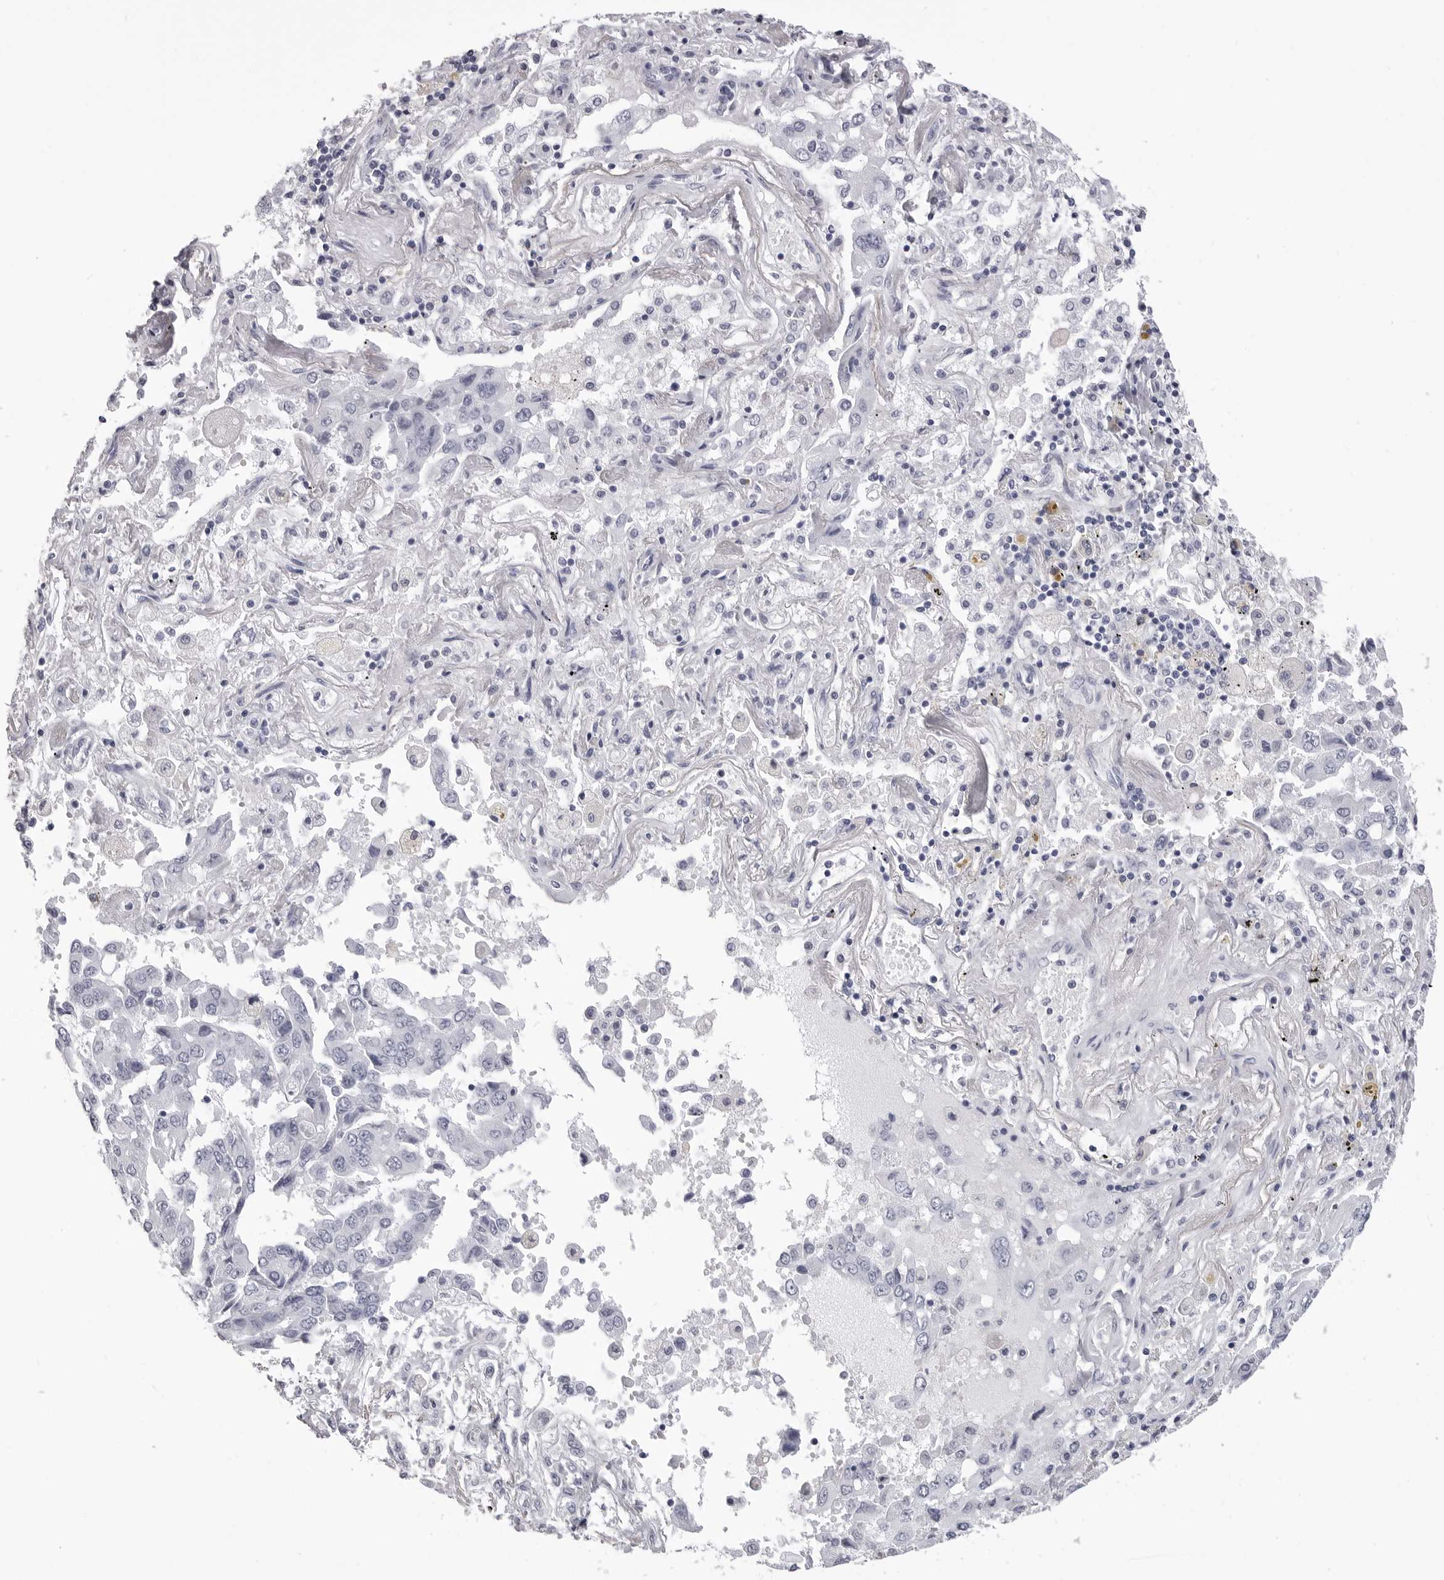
{"staining": {"intensity": "negative", "quantity": "none", "location": "none"}, "tissue": "lung cancer", "cell_type": "Tumor cells", "image_type": "cancer", "snomed": [{"axis": "morphology", "description": "Adenocarcinoma, NOS"}, {"axis": "topography", "description": "Lung"}], "caption": "DAB (3,3'-diaminobenzidine) immunohistochemical staining of lung adenocarcinoma exhibits no significant positivity in tumor cells. (DAB (3,3'-diaminobenzidine) immunohistochemistry (IHC) with hematoxylin counter stain).", "gene": "LGALS4", "patient": {"sex": "female", "age": 65}}